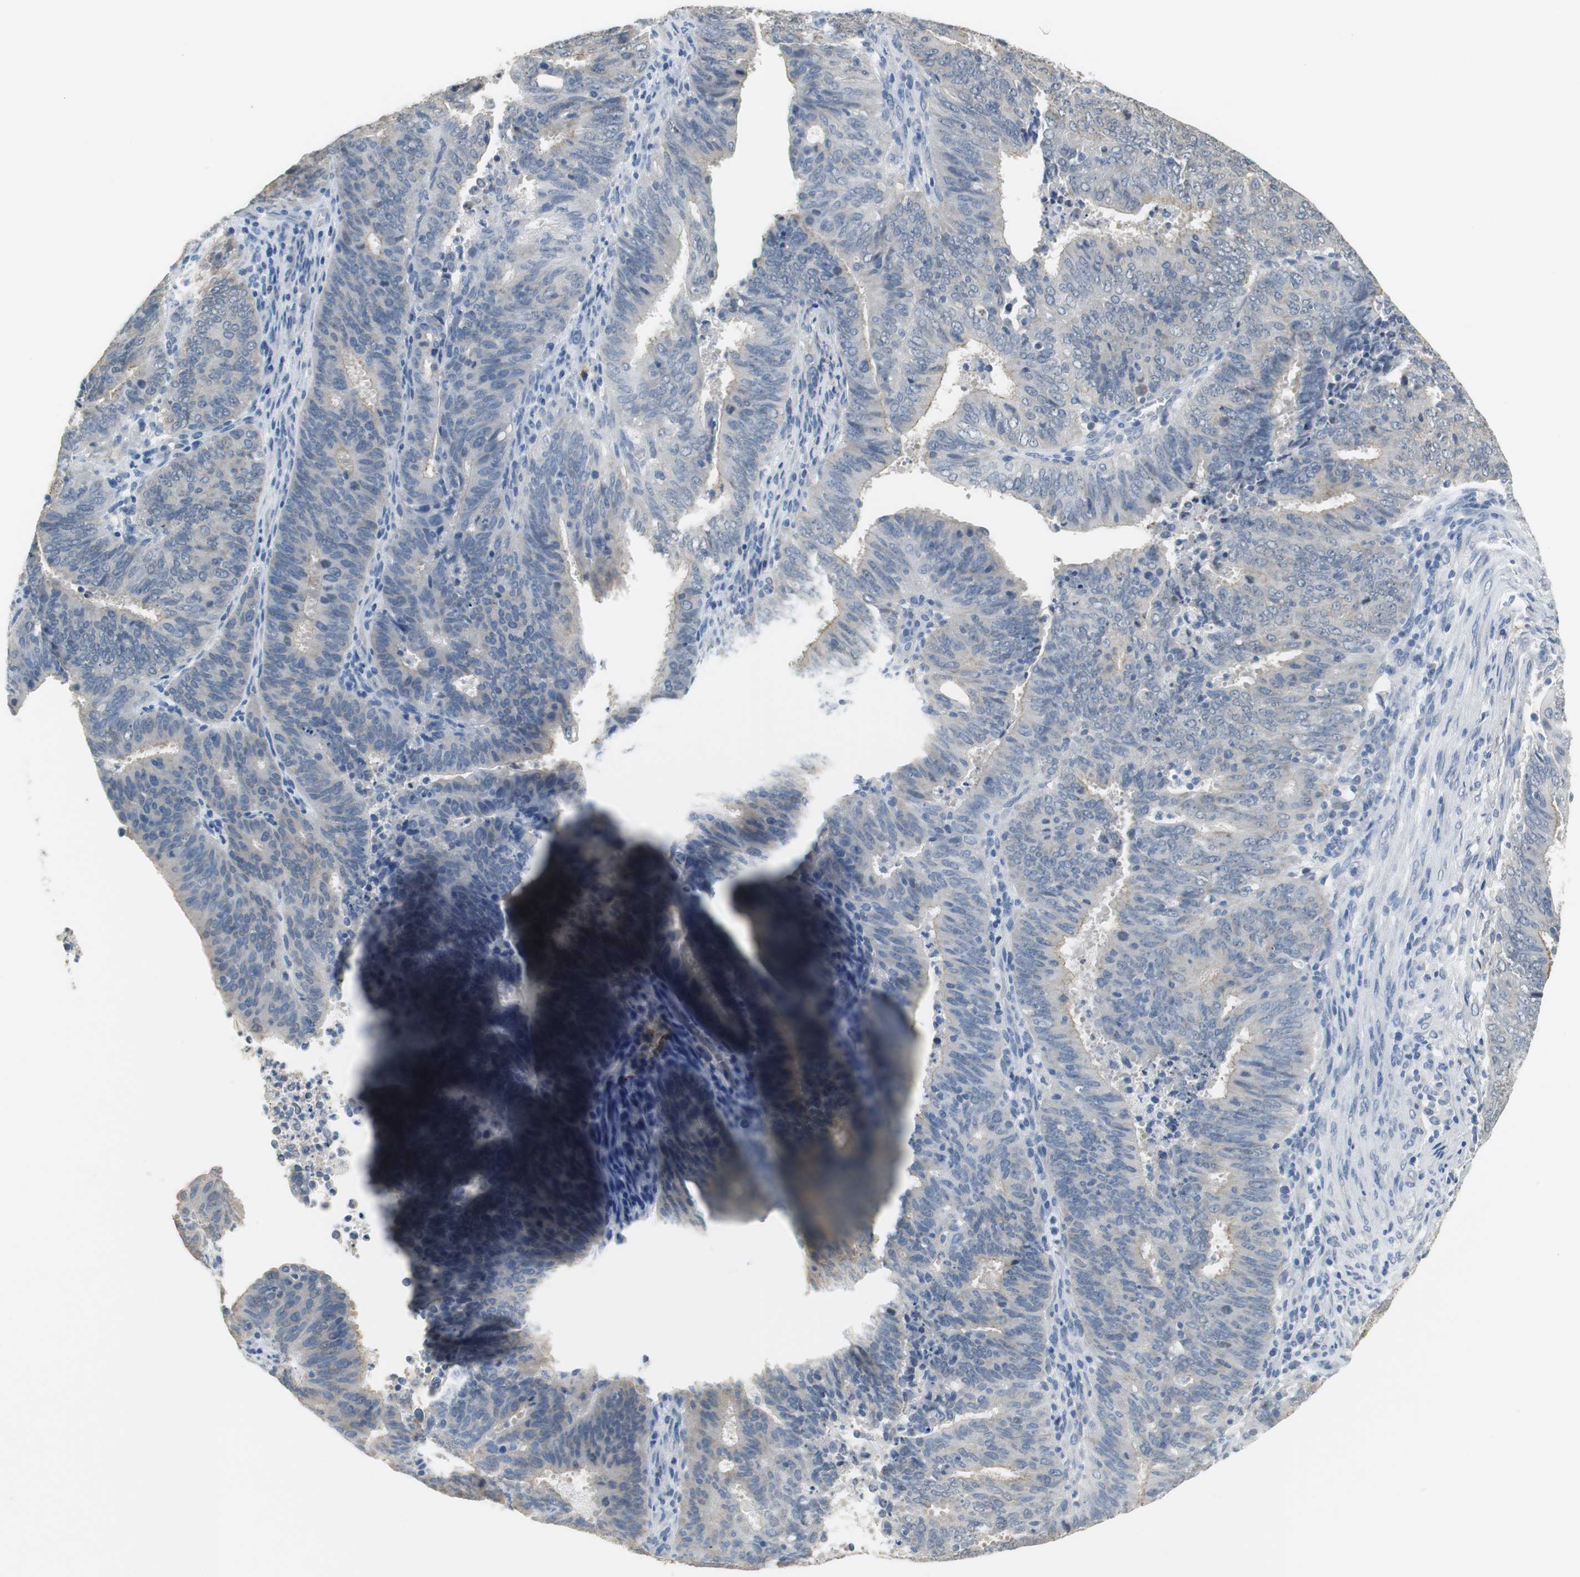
{"staining": {"intensity": "weak", "quantity": "25%-75%", "location": "cytoplasmic/membranous"}, "tissue": "cervical cancer", "cell_type": "Tumor cells", "image_type": "cancer", "snomed": [{"axis": "morphology", "description": "Adenocarcinoma, NOS"}, {"axis": "topography", "description": "Cervix"}], "caption": "This is a micrograph of IHC staining of adenocarcinoma (cervical), which shows weak expression in the cytoplasmic/membranous of tumor cells.", "gene": "MUC7", "patient": {"sex": "female", "age": 44}}